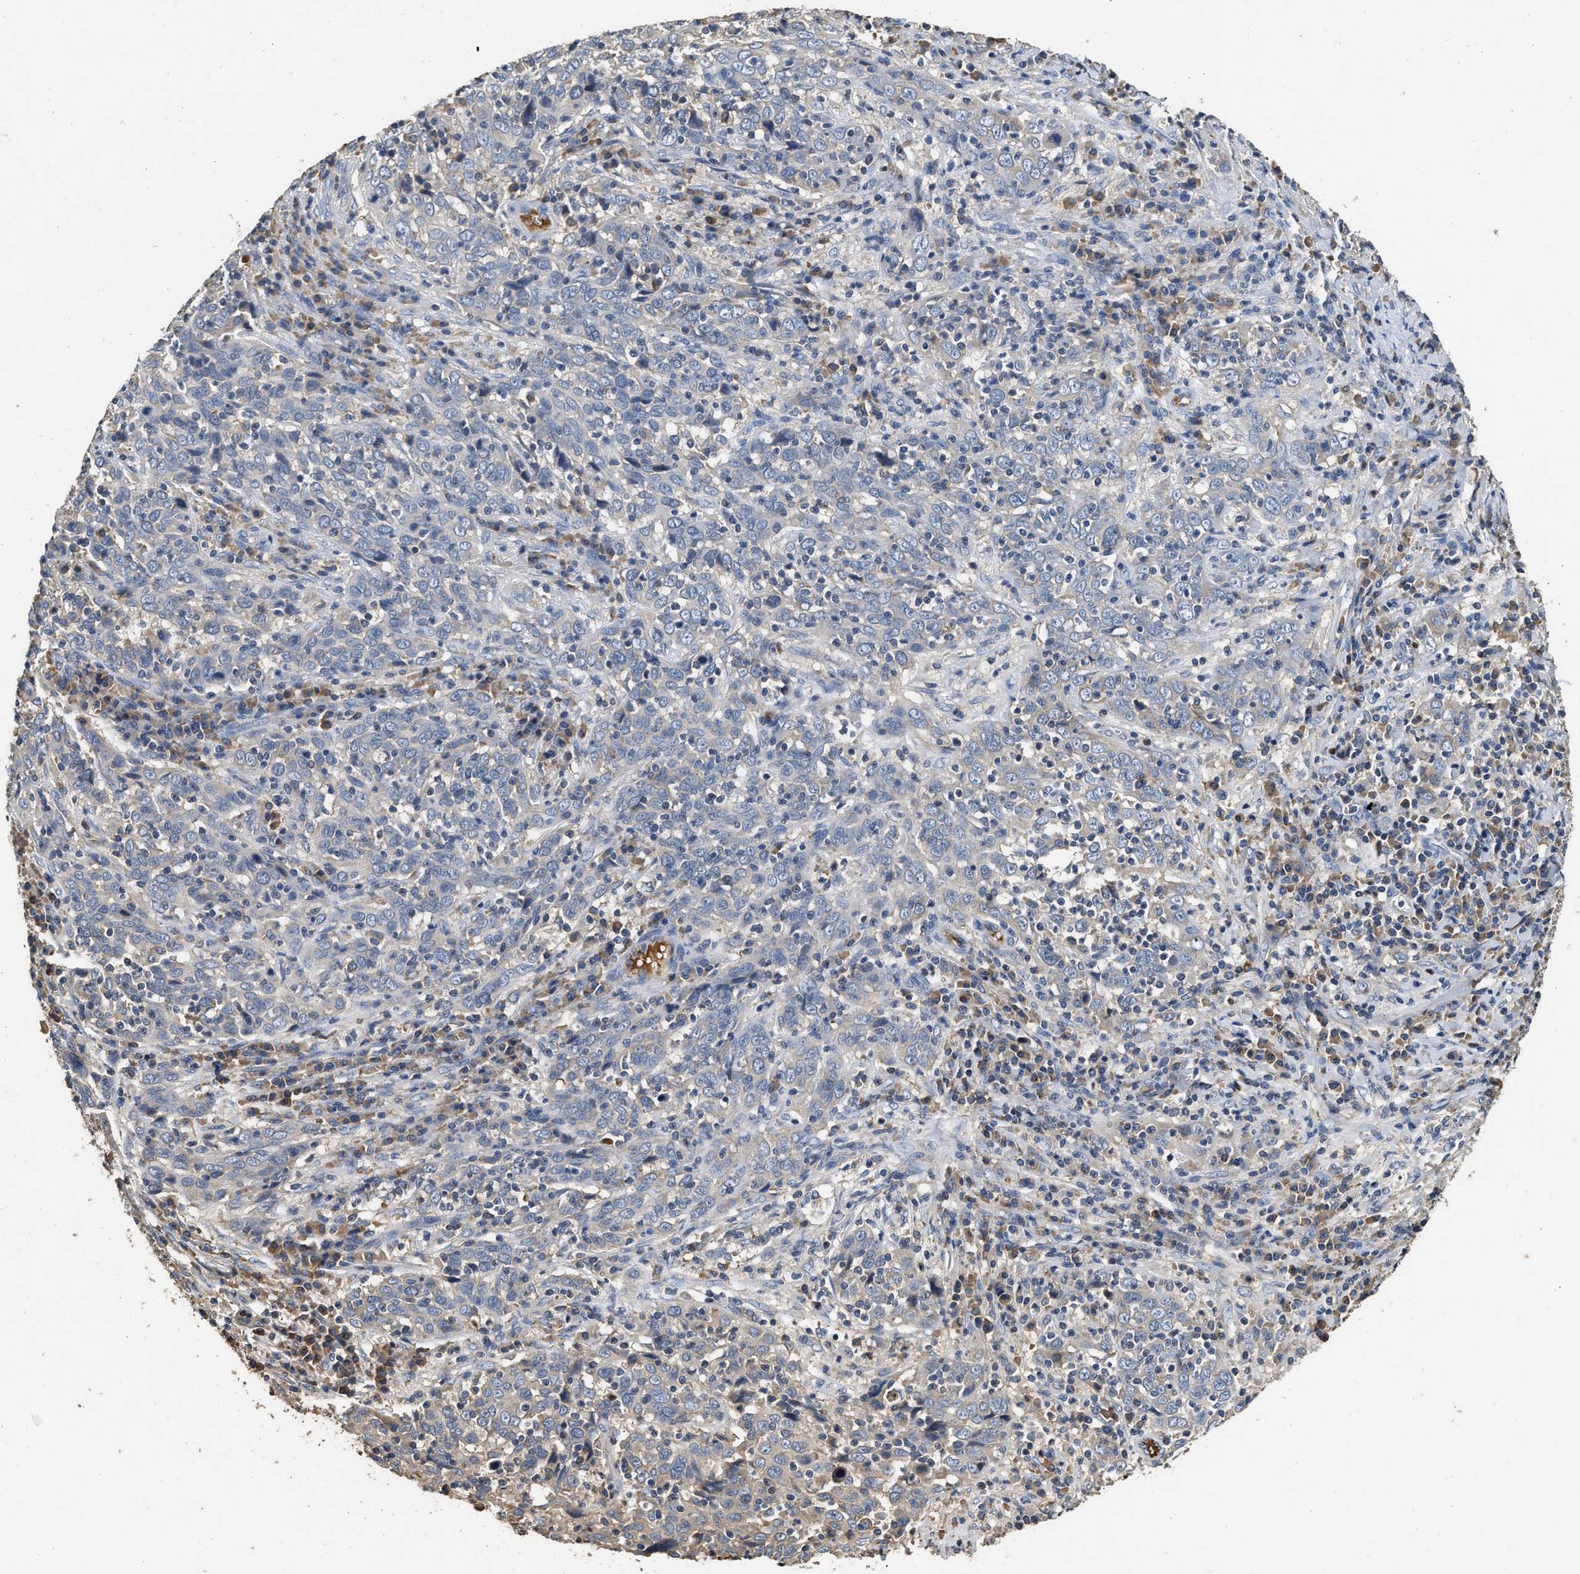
{"staining": {"intensity": "negative", "quantity": "none", "location": "none"}, "tissue": "cervical cancer", "cell_type": "Tumor cells", "image_type": "cancer", "snomed": [{"axis": "morphology", "description": "Squamous cell carcinoma, NOS"}, {"axis": "topography", "description": "Cervix"}], "caption": "This is an immunohistochemistry image of human cervical cancer (squamous cell carcinoma). There is no positivity in tumor cells.", "gene": "C3", "patient": {"sex": "female", "age": 46}}